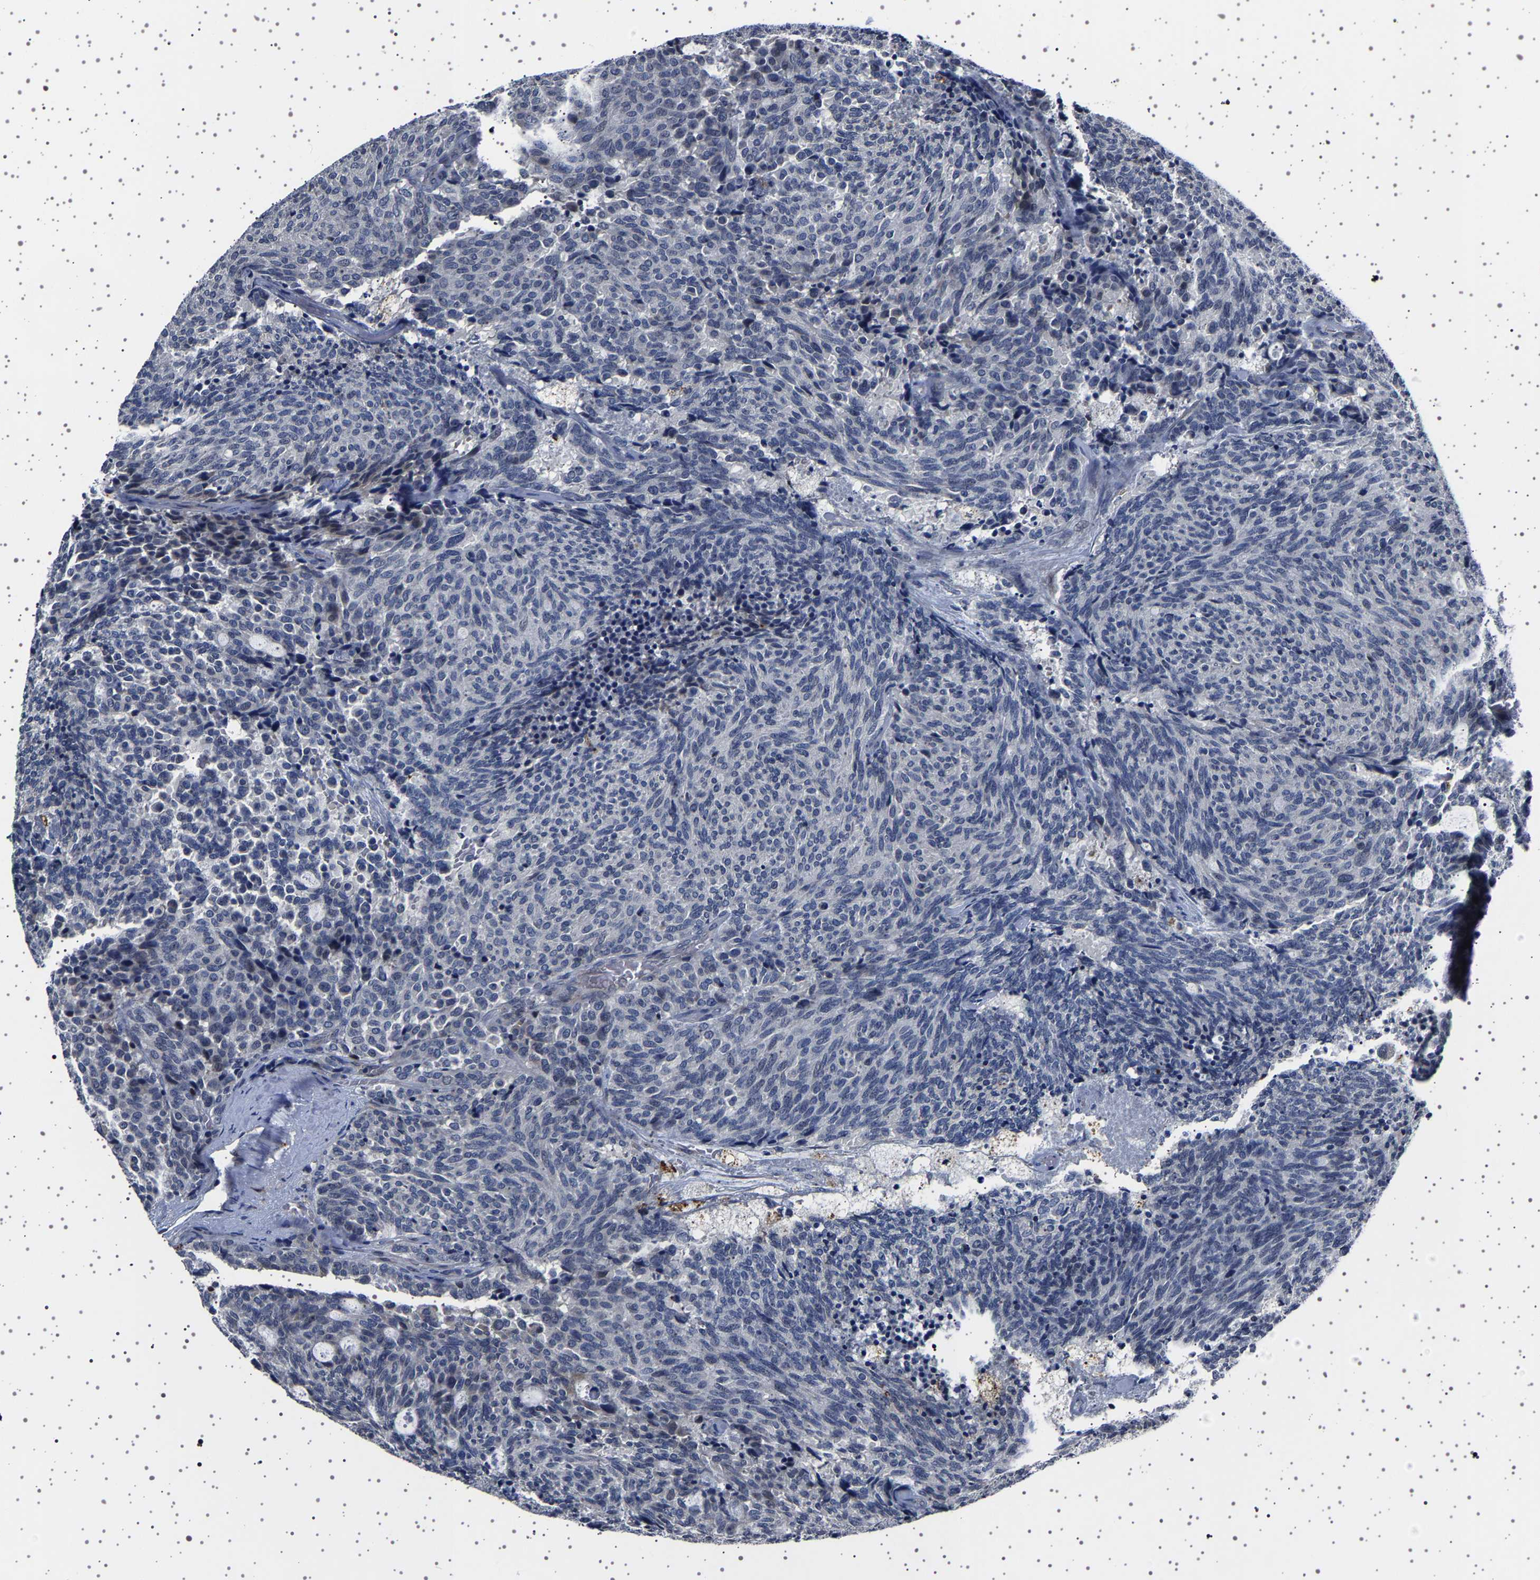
{"staining": {"intensity": "negative", "quantity": "none", "location": "none"}, "tissue": "carcinoid", "cell_type": "Tumor cells", "image_type": "cancer", "snomed": [{"axis": "morphology", "description": "Carcinoid, malignant, NOS"}, {"axis": "topography", "description": "Pancreas"}], "caption": "The histopathology image shows no staining of tumor cells in carcinoid.", "gene": "IL10RB", "patient": {"sex": "female", "age": 54}}